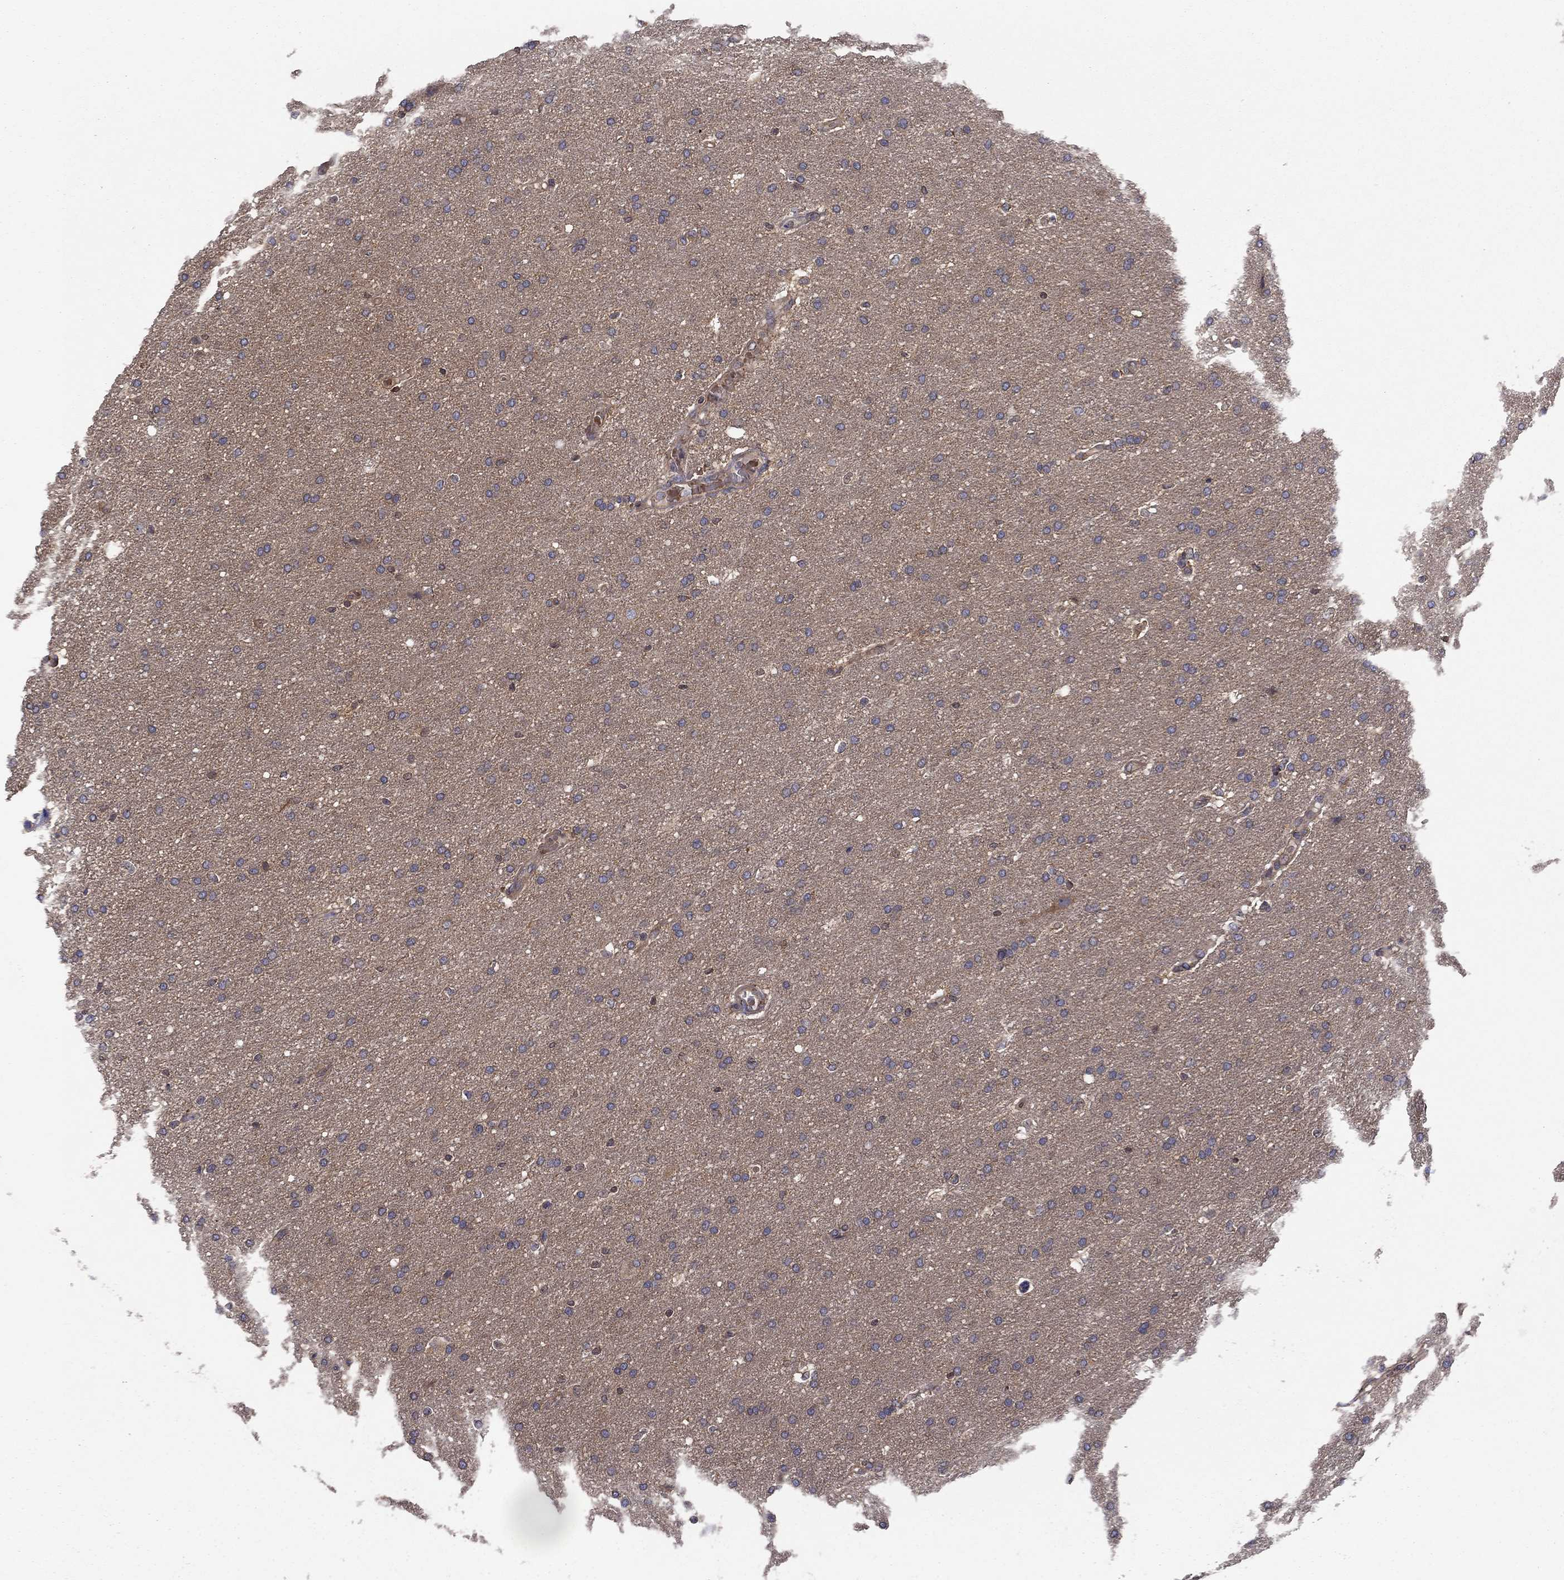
{"staining": {"intensity": "negative", "quantity": "none", "location": "none"}, "tissue": "glioma", "cell_type": "Tumor cells", "image_type": "cancer", "snomed": [{"axis": "morphology", "description": "Glioma, malignant, Low grade"}, {"axis": "topography", "description": "Brain"}], "caption": "Tumor cells are negative for brown protein staining in malignant low-grade glioma.", "gene": "RNF123", "patient": {"sex": "female", "age": 37}}